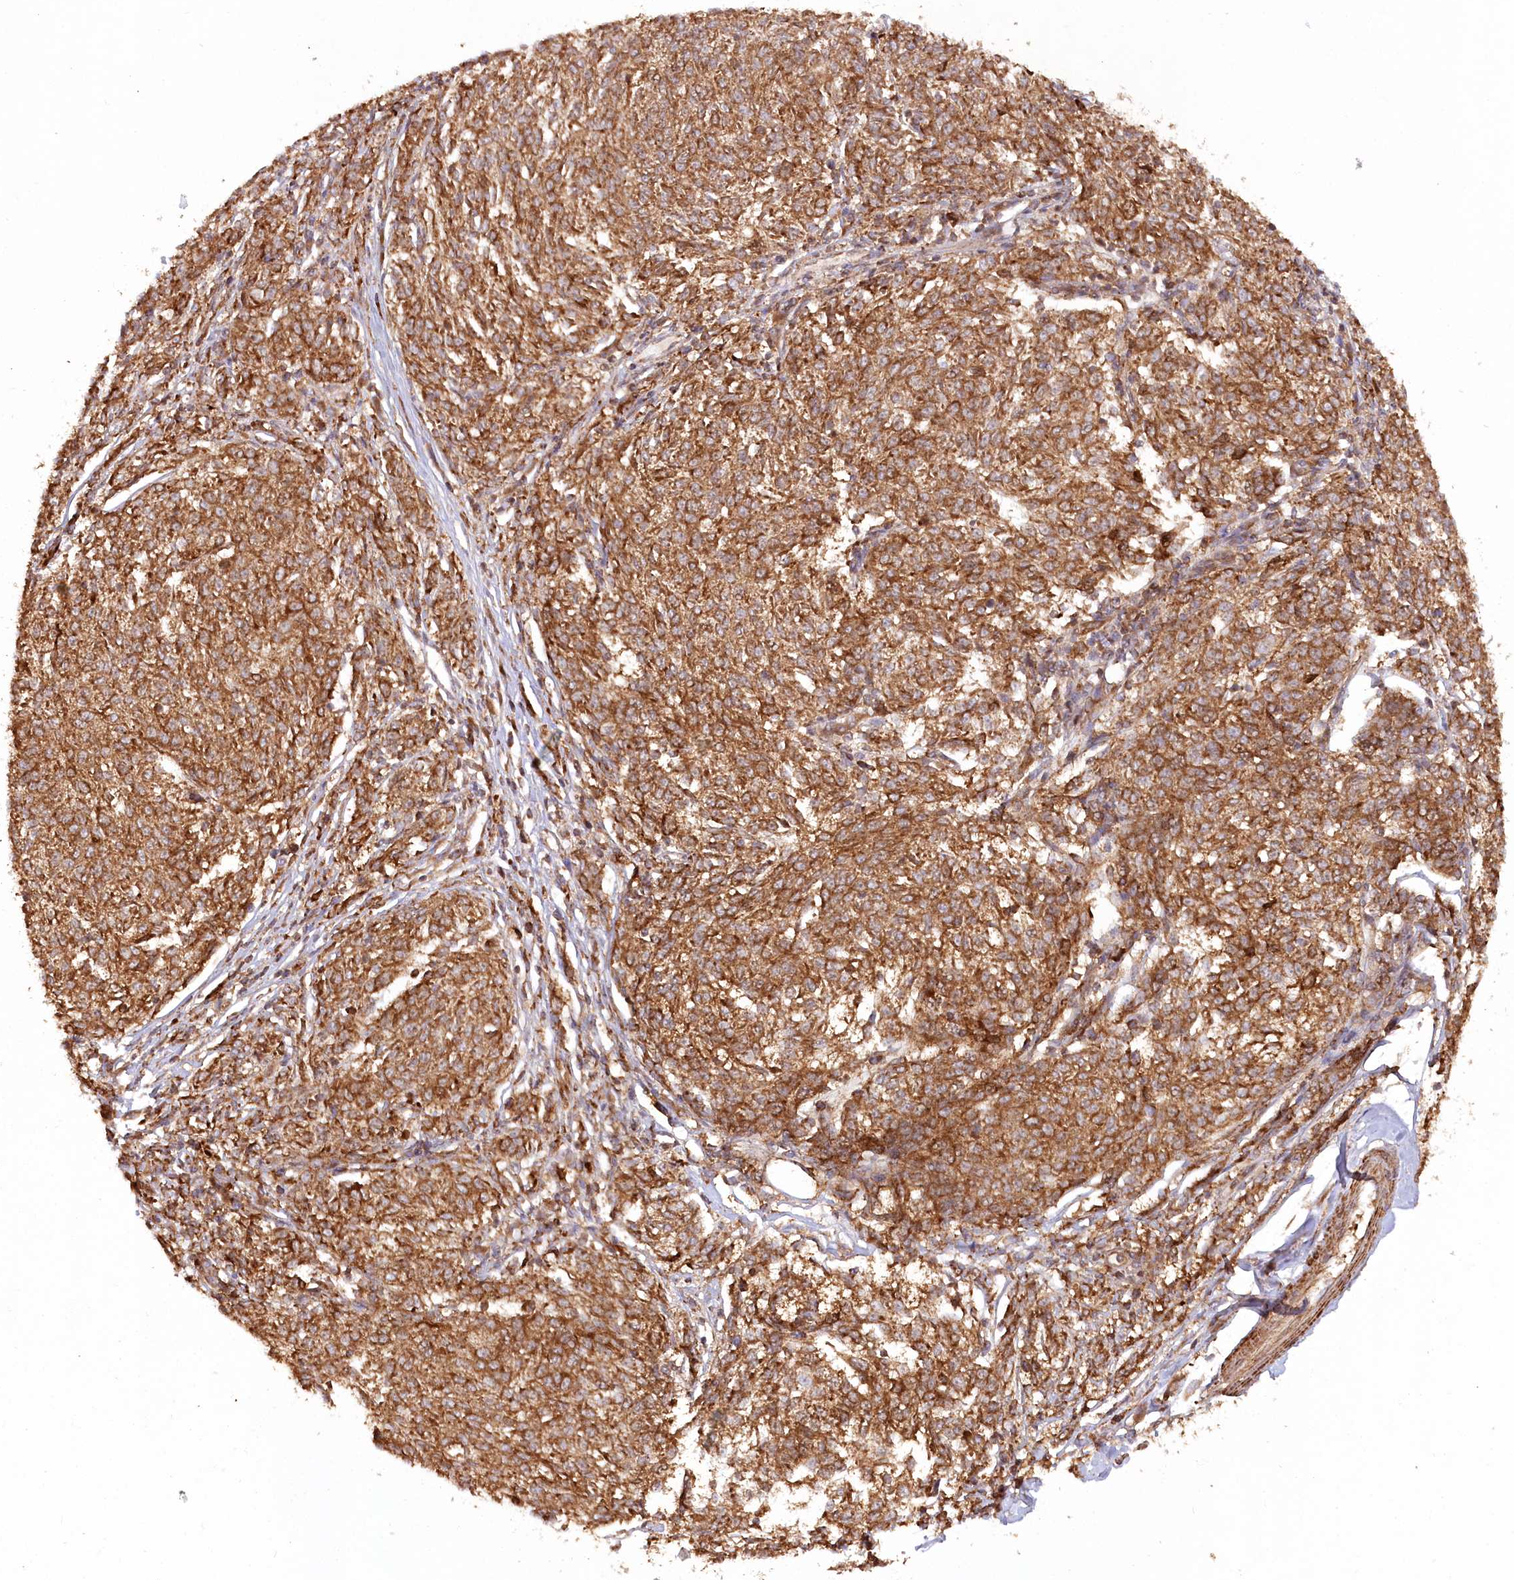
{"staining": {"intensity": "moderate", "quantity": ">75%", "location": "cytoplasmic/membranous"}, "tissue": "melanoma", "cell_type": "Tumor cells", "image_type": "cancer", "snomed": [{"axis": "morphology", "description": "Malignant melanoma, NOS"}, {"axis": "topography", "description": "Skin"}], "caption": "High-magnification brightfield microscopy of melanoma stained with DAB (3,3'-diaminobenzidine) (brown) and counterstained with hematoxylin (blue). tumor cells exhibit moderate cytoplasmic/membranous positivity is appreciated in approximately>75% of cells. The staining was performed using DAB, with brown indicating positive protein expression. Nuclei are stained blue with hematoxylin.", "gene": "PAIP2", "patient": {"sex": "female", "age": 72}}